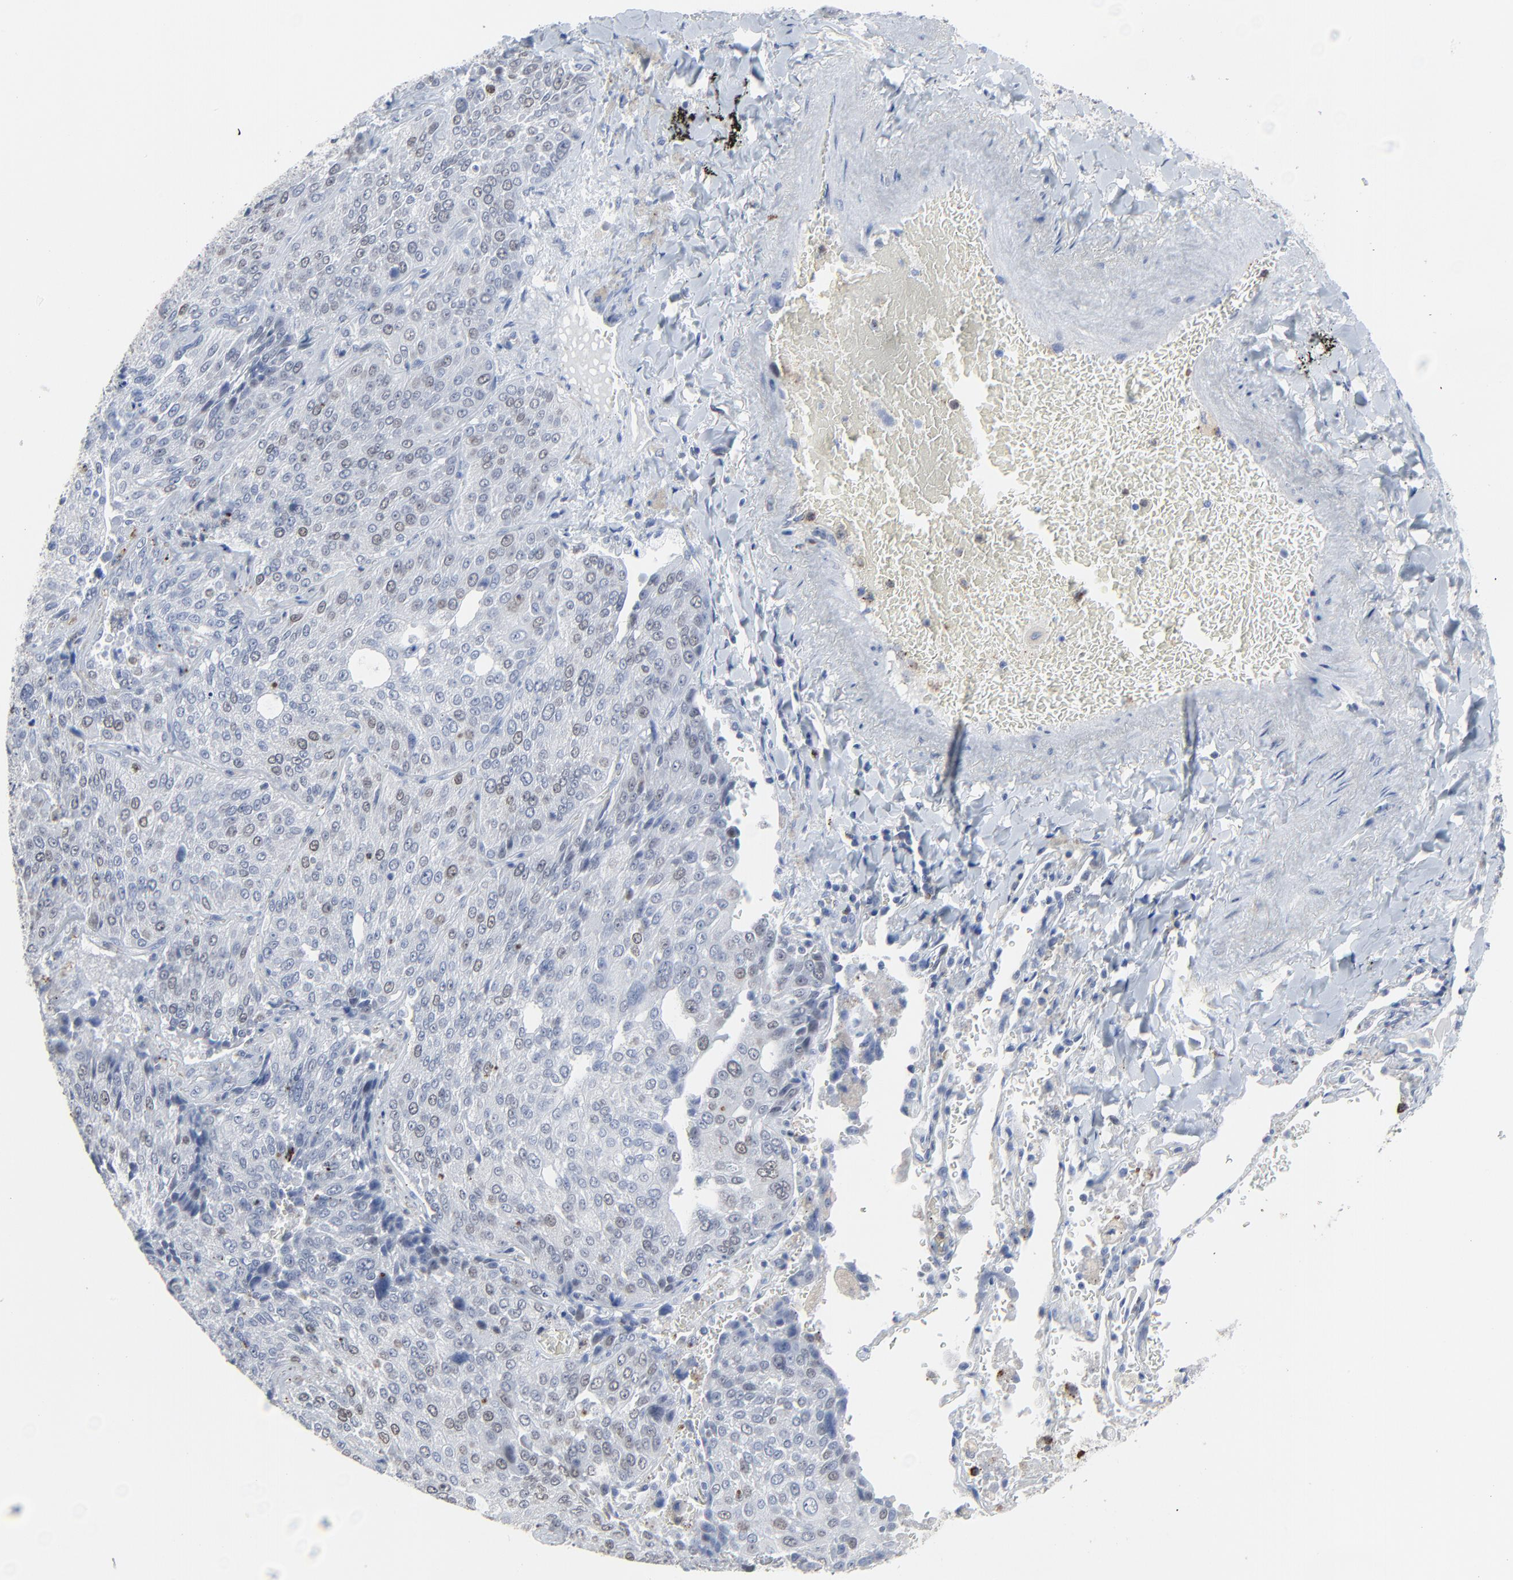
{"staining": {"intensity": "weak", "quantity": "25%-75%", "location": "nuclear"}, "tissue": "lung cancer", "cell_type": "Tumor cells", "image_type": "cancer", "snomed": [{"axis": "morphology", "description": "Squamous cell carcinoma, NOS"}, {"axis": "topography", "description": "Lung"}], "caption": "Immunohistochemistry (DAB (3,3'-diaminobenzidine)) staining of squamous cell carcinoma (lung) demonstrates weak nuclear protein staining in approximately 25%-75% of tumor cells.", "gene": "BIRC3", "patient": {"sex": "male", "age": 54}}